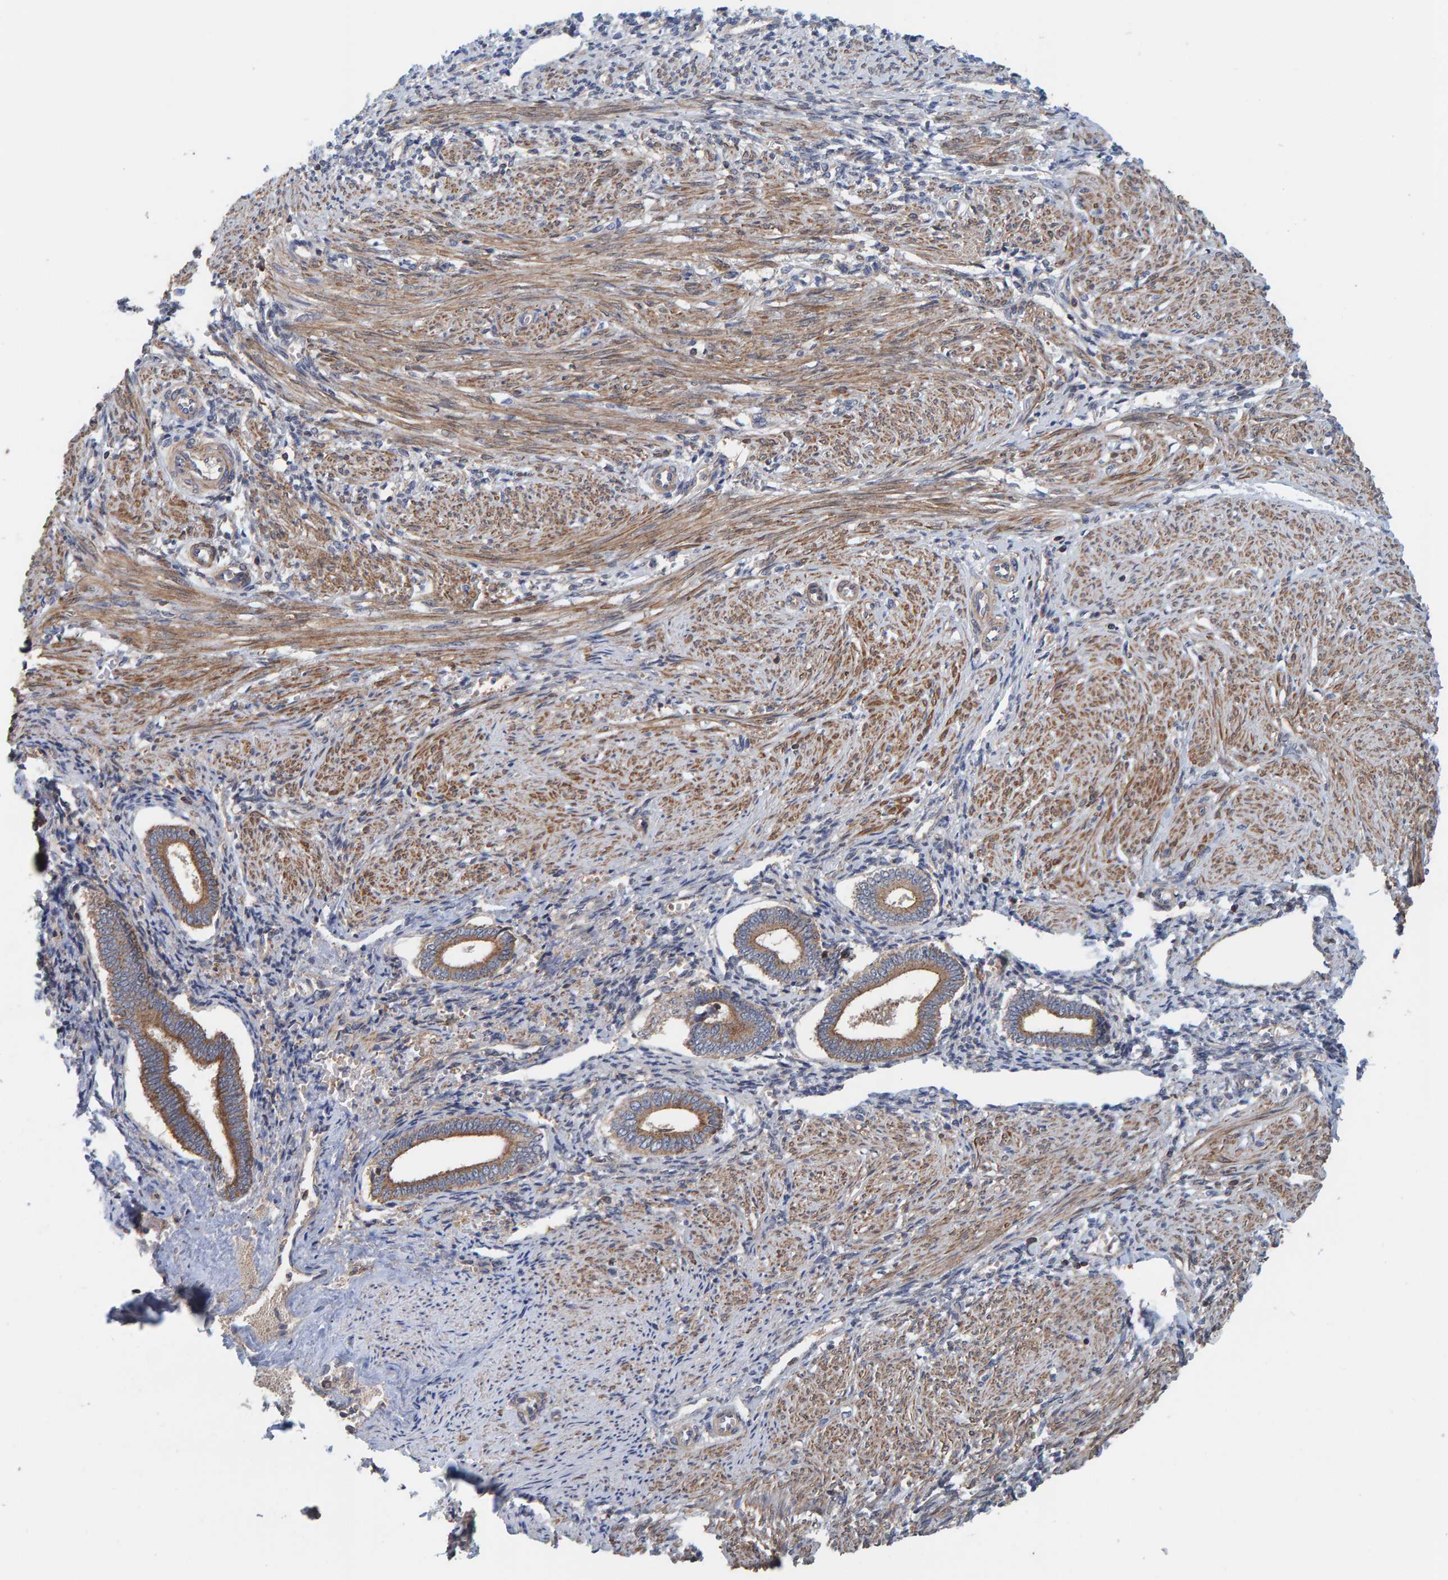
{"staining": {"intensity": "weak", "quantity": "25%-75%", "location": "cytoplasmic/membranous"}, "tissue": "endometrium", "cell_type": "Cells in endometrial stroma", "image_type": "normal", "snomed": [{"axis": "morphology", "description": "Normal tissue, NOS"}, {"axis": "topography", "description": "Endometrium"}], "caption": "Weak cytoplasmic/membranous expression is appreciated in about 25%-75% of cells in endometrial stroma in unremarkable endometrium. (DAB = brown stain, brightfield microscopy at high magnification).", "gene": "UBAP1", "patient": {"sex": "female", "age": 42}}